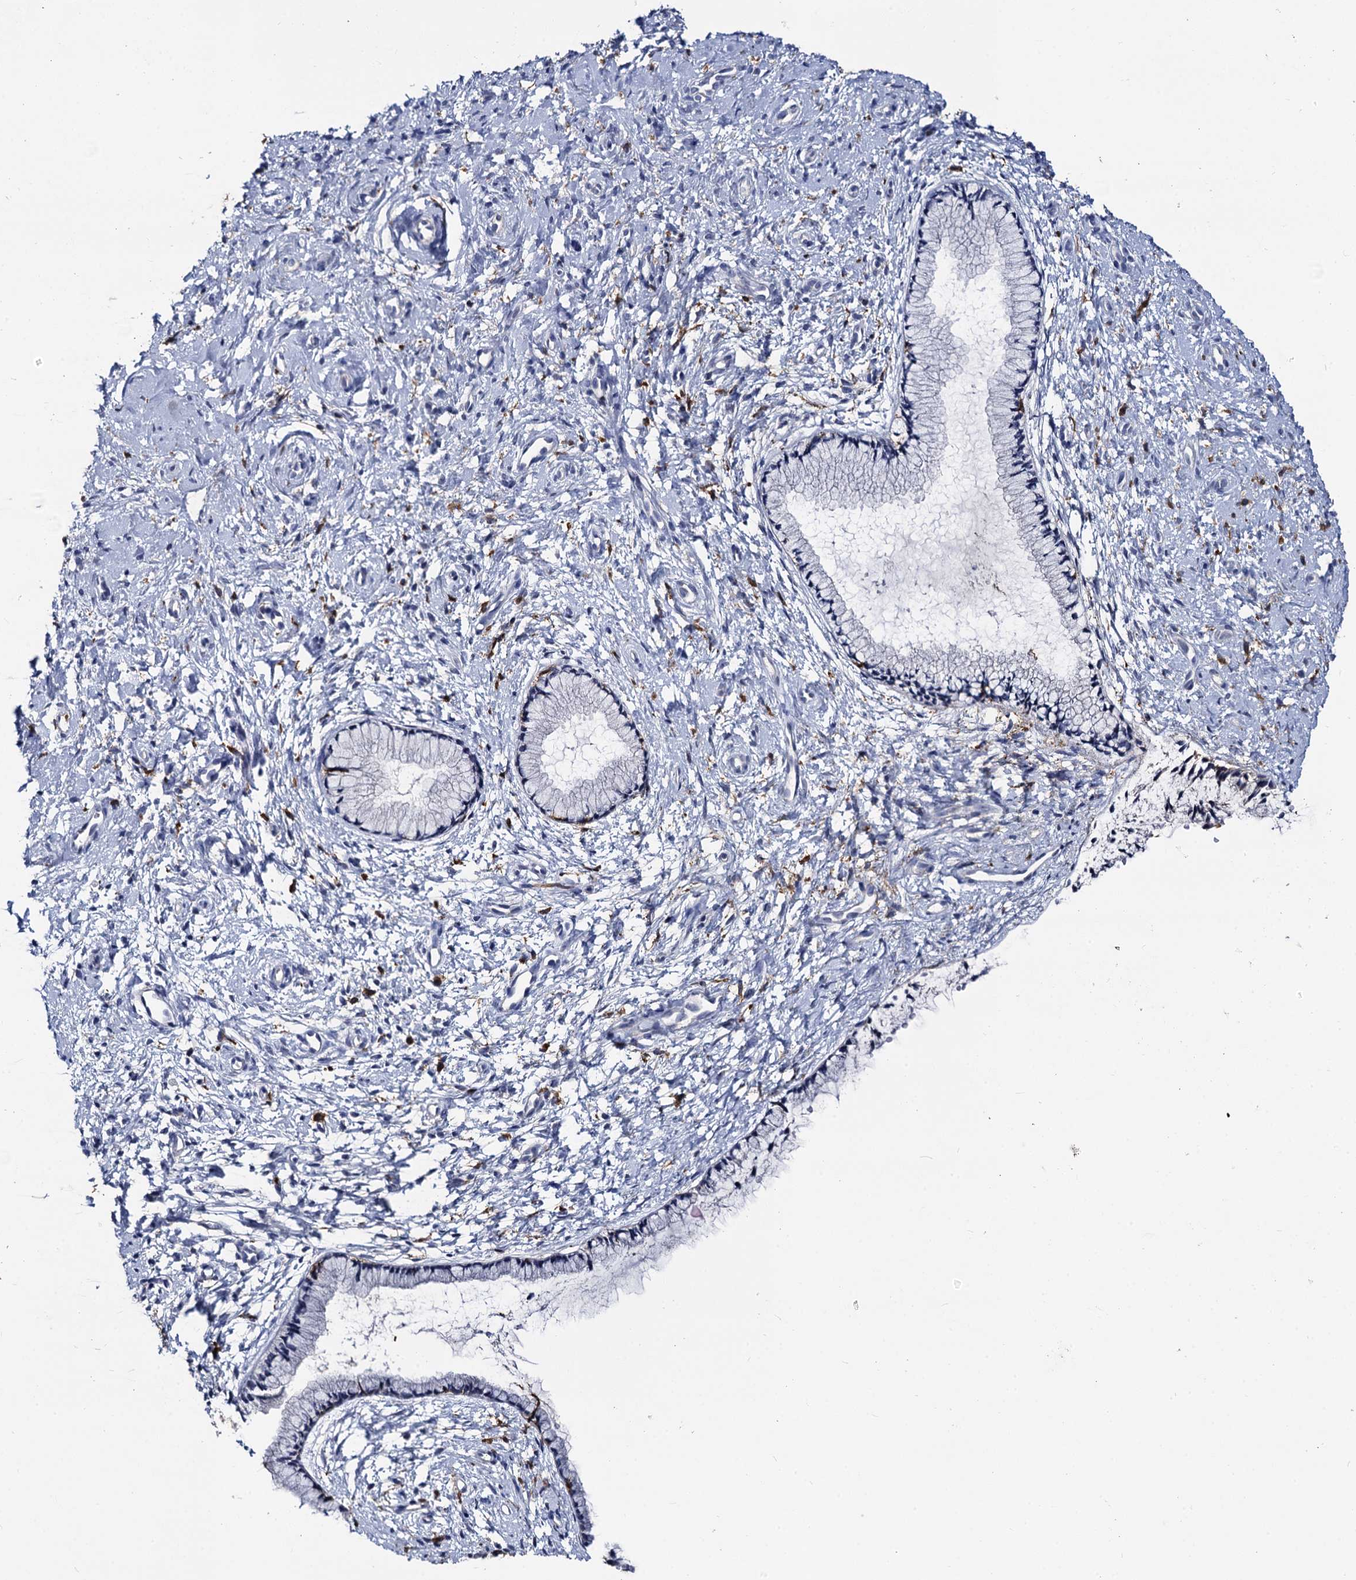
{"staining": {"intensity": "moderate", "quantity": "<25%", "location": "cytoplasmic/membranous"}, "tissue": "cervix", "cell_type": "Glandular cells", "image_type": "normal", "snomed": [{"axis": "morphology", "description": "Normal tissue, NOS"}, {"axis": "topography", "description": "Cervix"}], "caption": "Immunohistochemistry (DAB (3,3'-diaminobenzidine)) staining of benign human cervix shows moderate cytoplasmic/membranous protein positivity in approximately <25% of glandular cells. (DAB IHC with brightfield microscopy, high magnification).", "gene": "RHOG", "patient": {"sex": "female", "age": 57}}